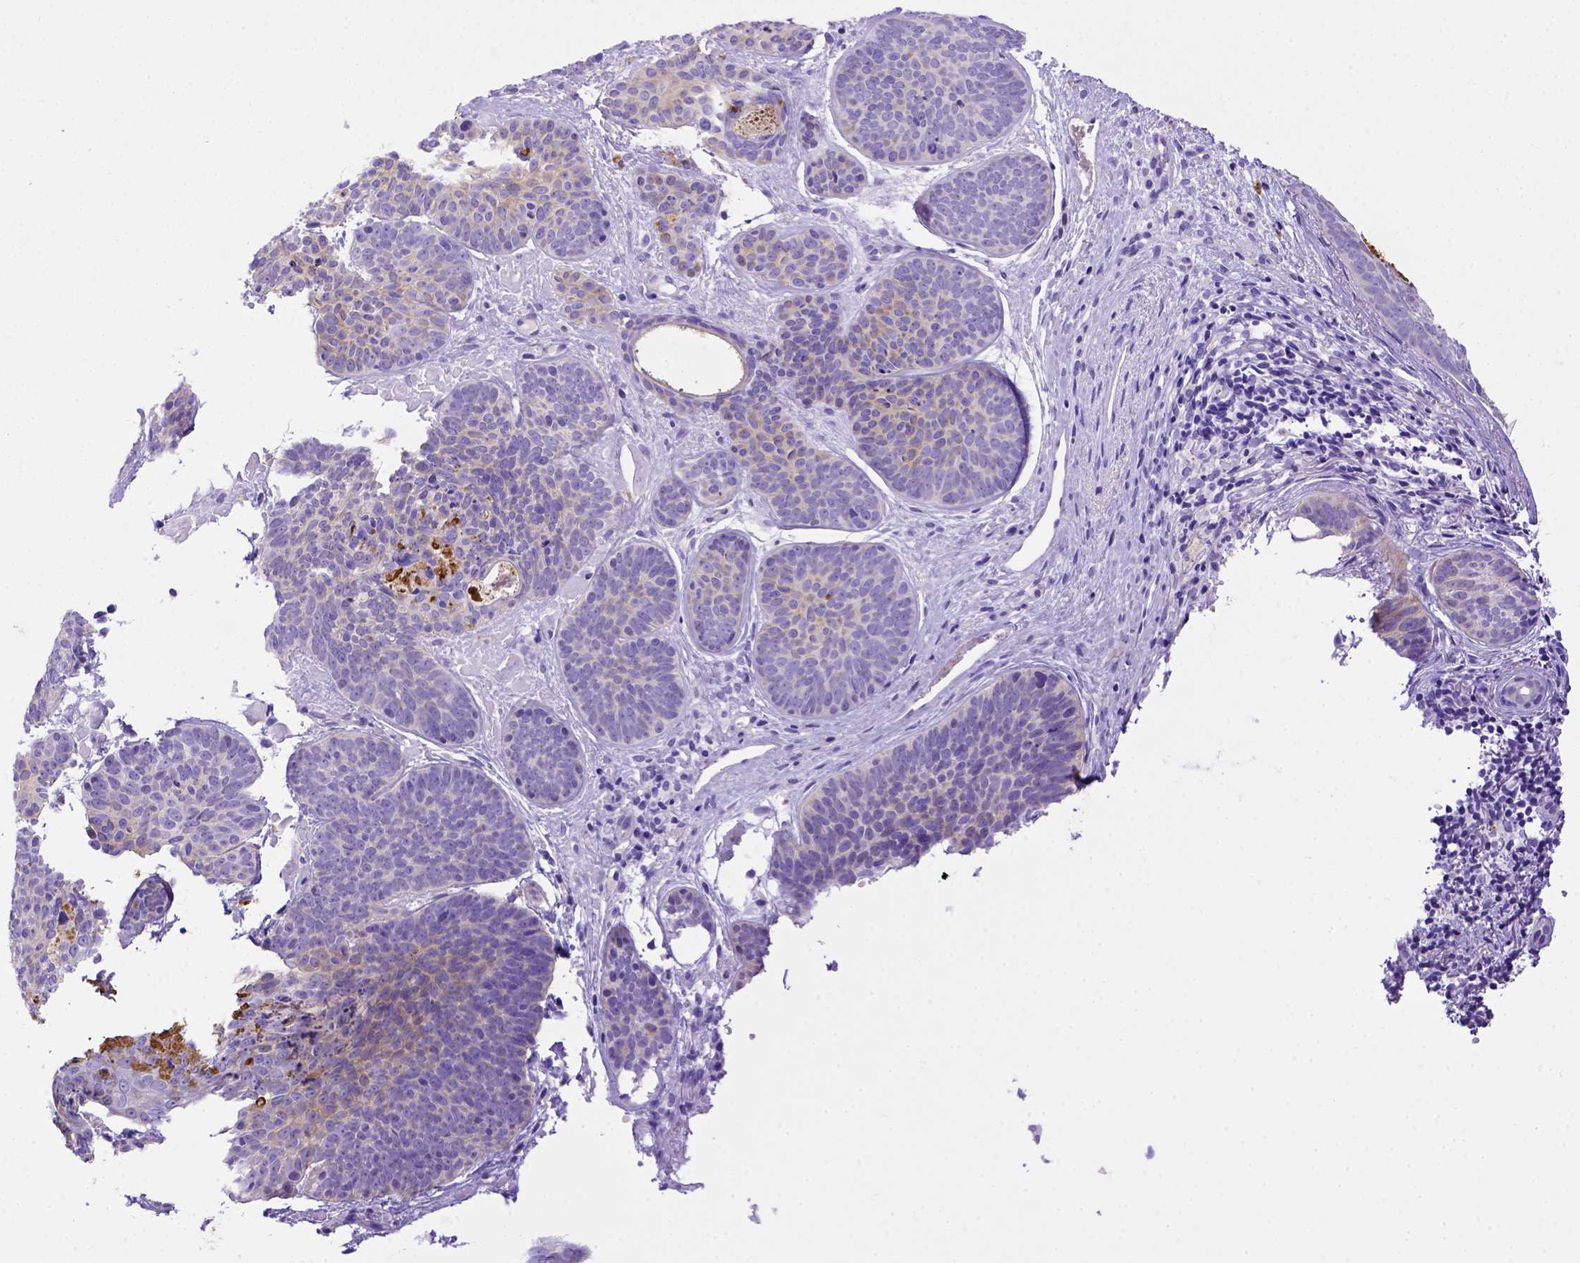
{"staining": {"intensity": "weak", "quantity": "25%-75%", "location": "cytoplasmic/membranous"}, "tissue": "skin cancer", "cell_type": "Tumor cells", "image_type": "cancer", "snomed": [{"axis": "morphology", "description": "Basal cell carcinoma"}, {"axis": "topography", "description": "Skin"}], "caption": "Protein staining demonstrates weak cytoplasmic/membranous staining in approximately 25%-75% of tumor cells in skin cancer (basal cell carcinoma).", "gene": "LRRC18", "patient": {"sex": "female", "age": 82}}